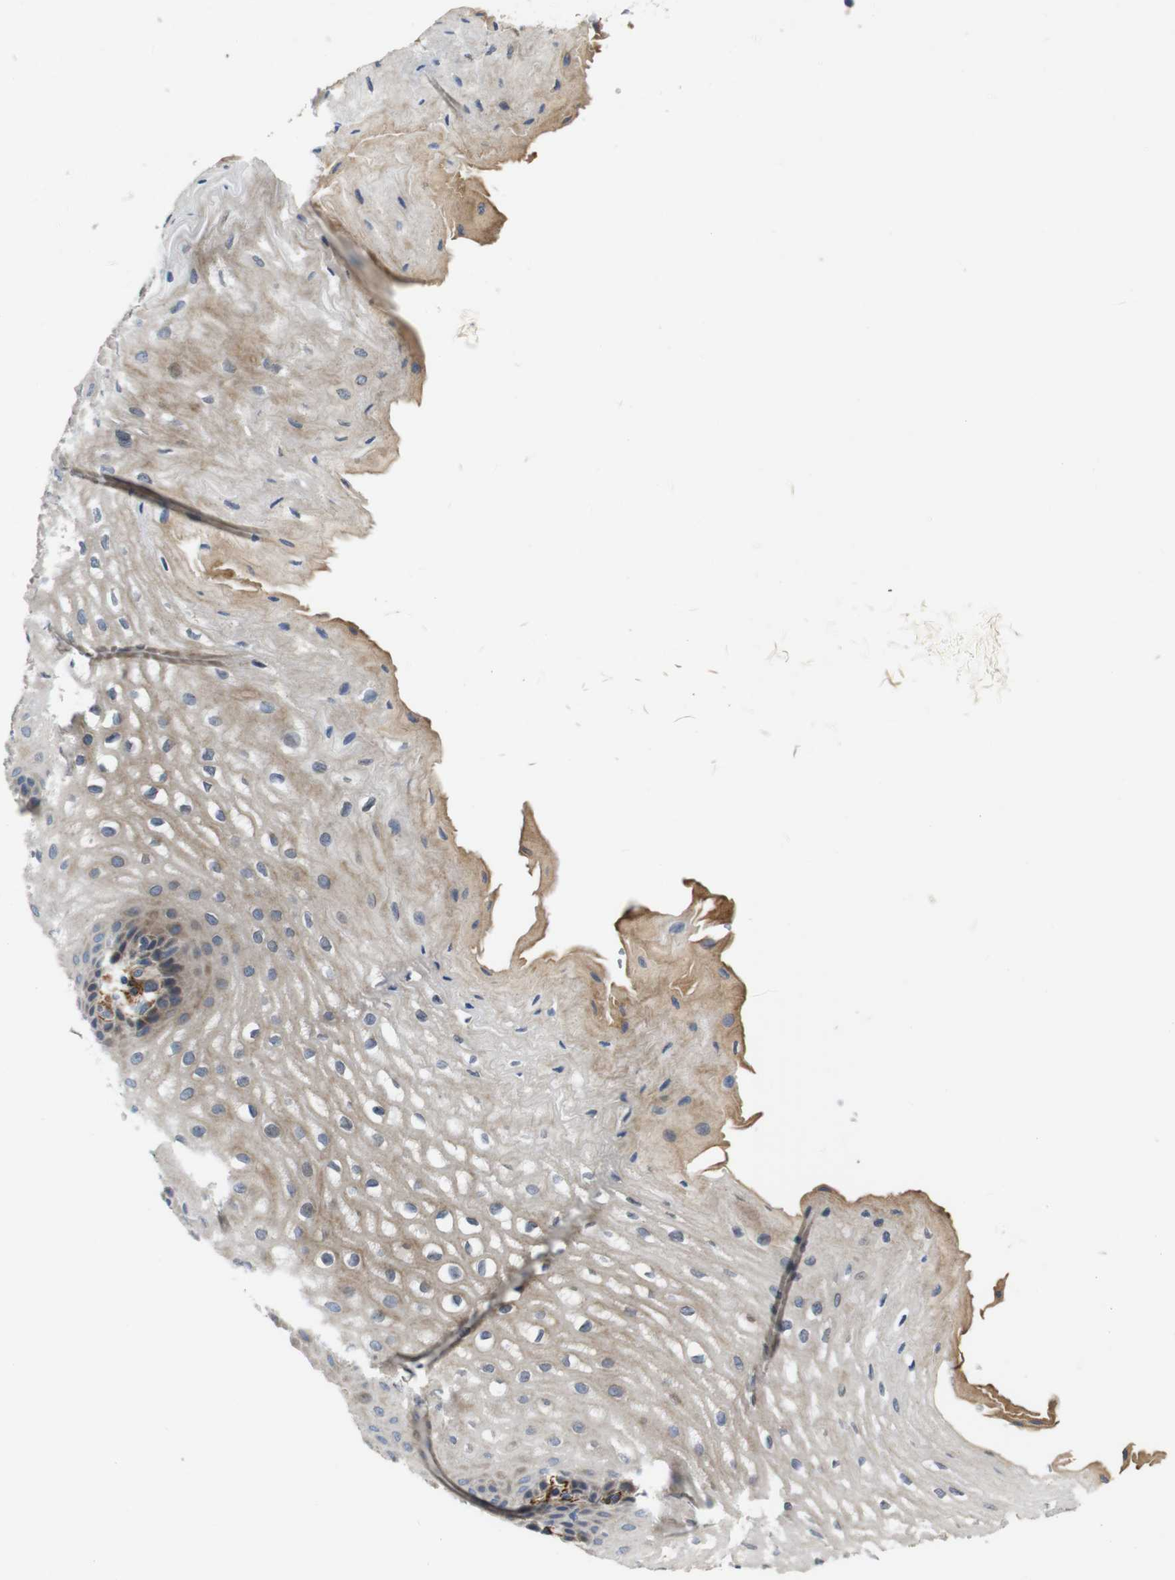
{"staining": {"intensity": "moderate", "quantity": "<25%", "location": "cytoplasmic/membranous"}, "tissue": "esophagus", "cell_type": "Squamous epithelial cells", "image_type": "normal", "snomed": [{"axis": "morphology", "description": "Normal tissue, NOS"}, {"axis": "topography", "description": "Esophagus"}], "caption": "Moderate cytoplasmic/membranous positivity for a protein is identified in about <25% of squamous epithelial cells of normal esophagus using immunohistochemistry (IHC).", "gene": "GGT7", "patient": {"sex": "male", "age": 54}}